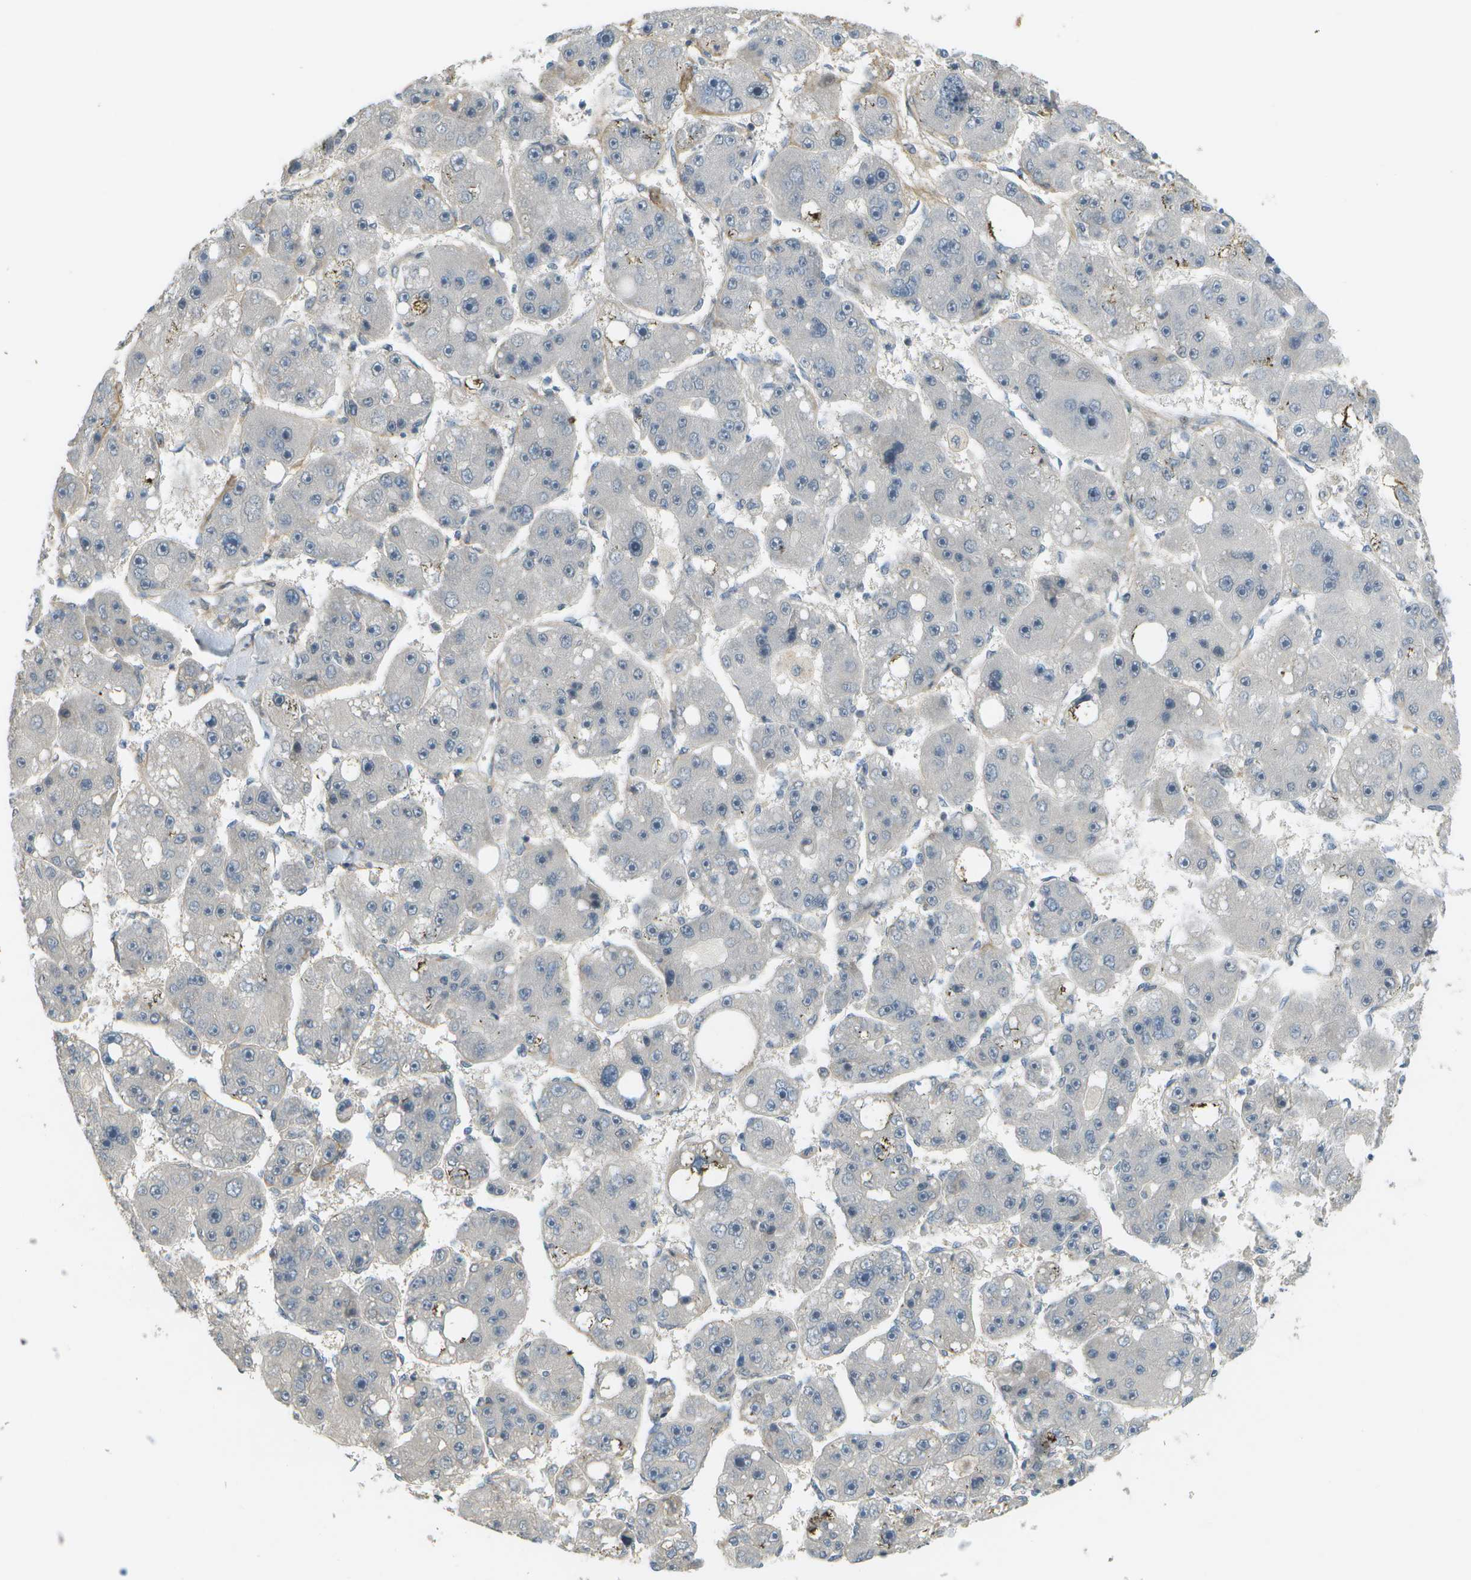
{"staining": {"intensity": "negative", "quantity": "none", "location": "none"}, "tissue": "liver cancer", "cell_type": "Tumor cells", "image_type": "cancer", "snomed": [{"axis": "morphology", "description": "Carcinoma, Hepatocellular, NOS"}, {"axis": "topography", "description": "Liver"}], "caption": "DAB (3,3'-diaminobenzidine) immunohistochemical staining of human liver cancer demonstrates no significant staining in tumor cells. (DAB immunohistochemistry (IHC) visualized using brightfield microscopy, high magnification).", "gene": "WNK2", "patient": {"sex": "female", "age": 61}}